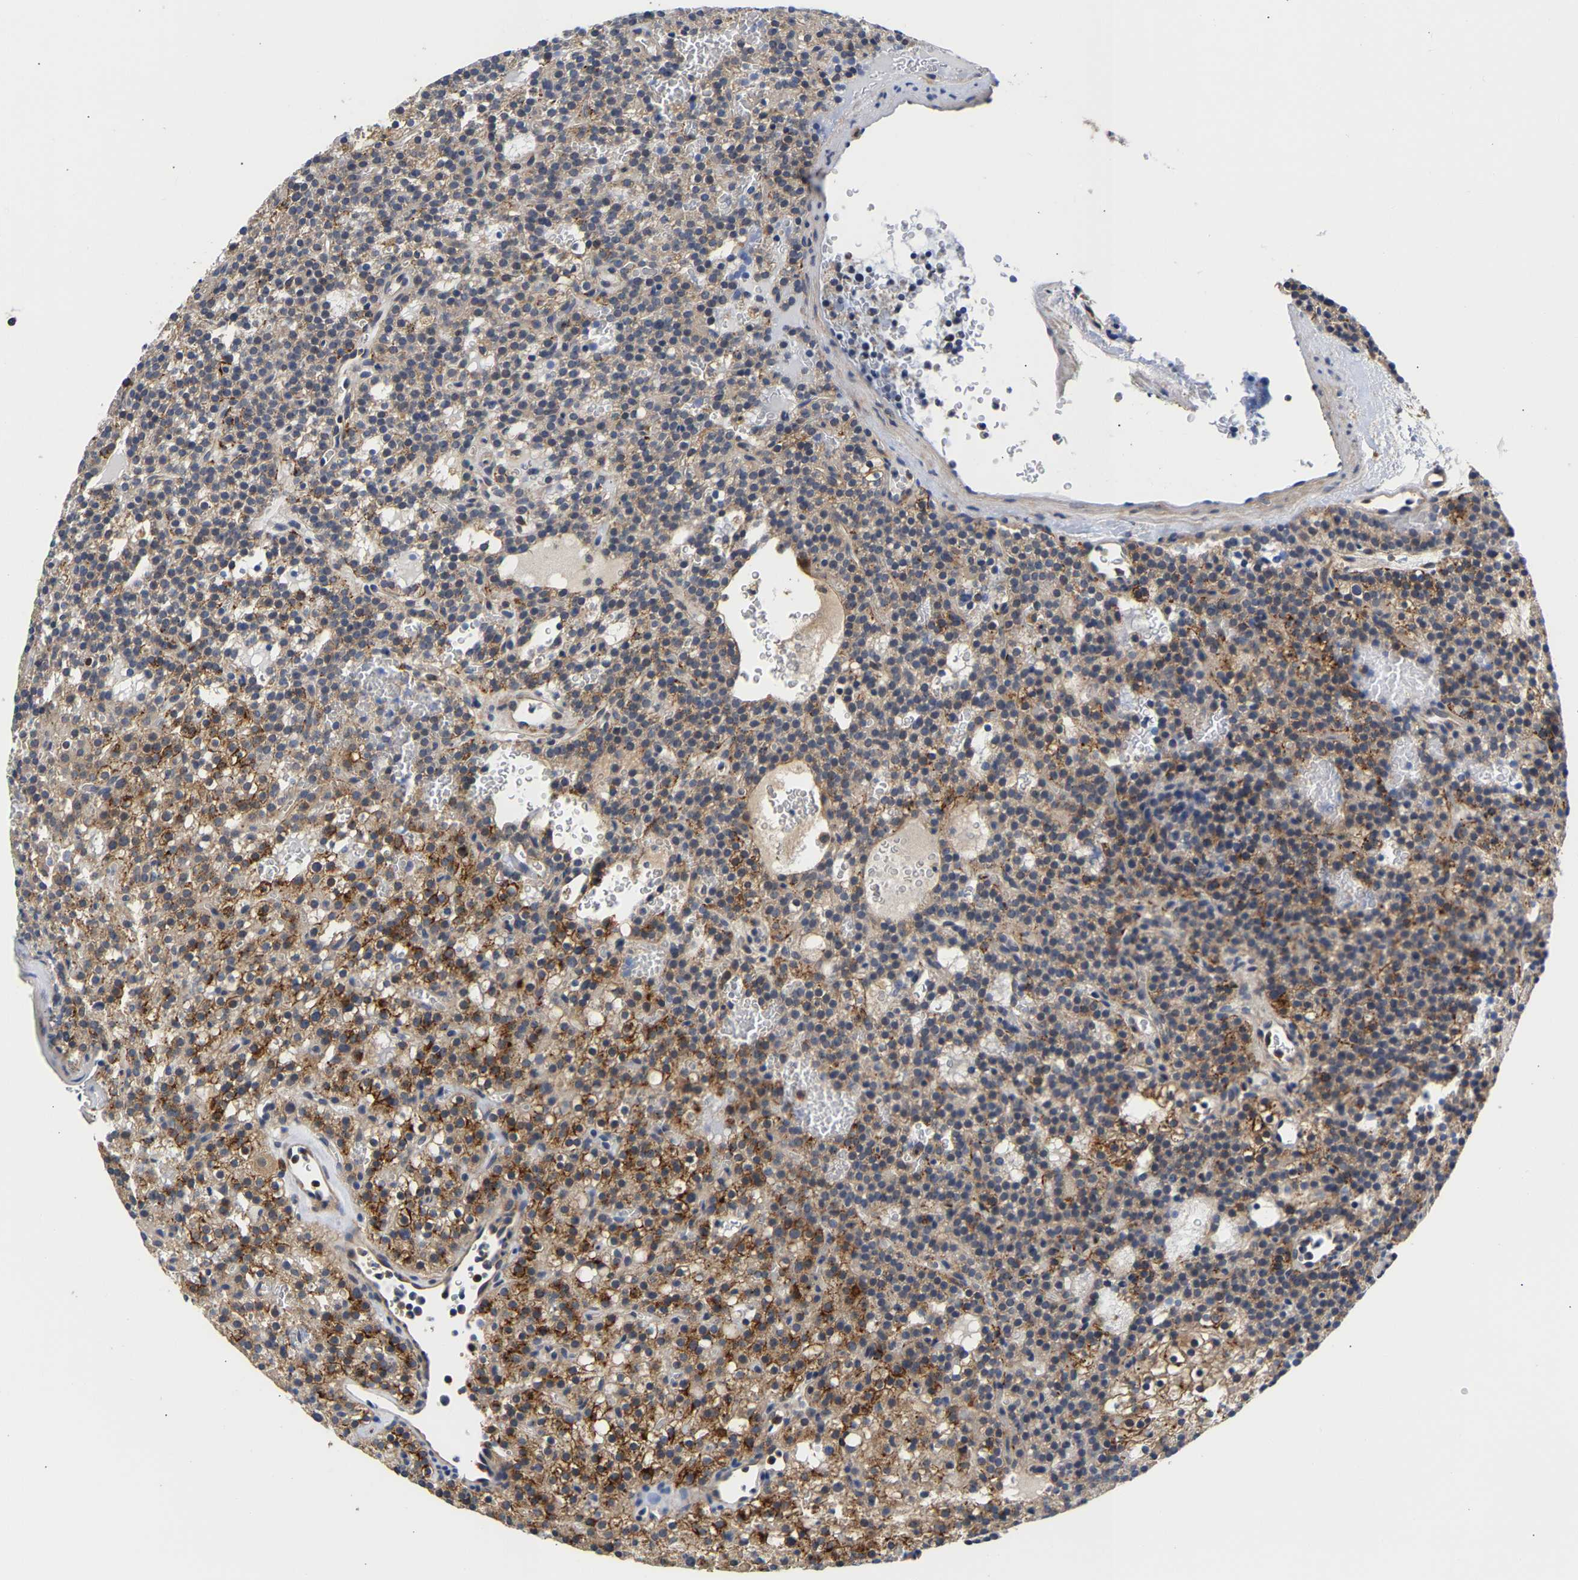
{"staining": {"intensity": "moderate", "quantity": "25%-75%", "location": "cytoplasmic/membranous"}, "tissue": "parathyroid gland", "cell_type": "Glandular cells", "image_type": "normal", "snomed": [{"axis": "morphology", "description": "Normal tissue, NOS"}, {"axis": "morphology", "description": "Adenoma, NOS"}, {"axis": "topography", "description": "Parathyroid gland"}], "caption": "Parathyroid gland stained for a protein reveals moderate cytoplasmic/membranous positivity in glandular cells. The staining was performed using DAB, with brown indicating positive protein expression. Nuclei are stained blue with hematoxylin.", "gene": "CCDC6", "patient": {"sex": "female", "age": 74}}